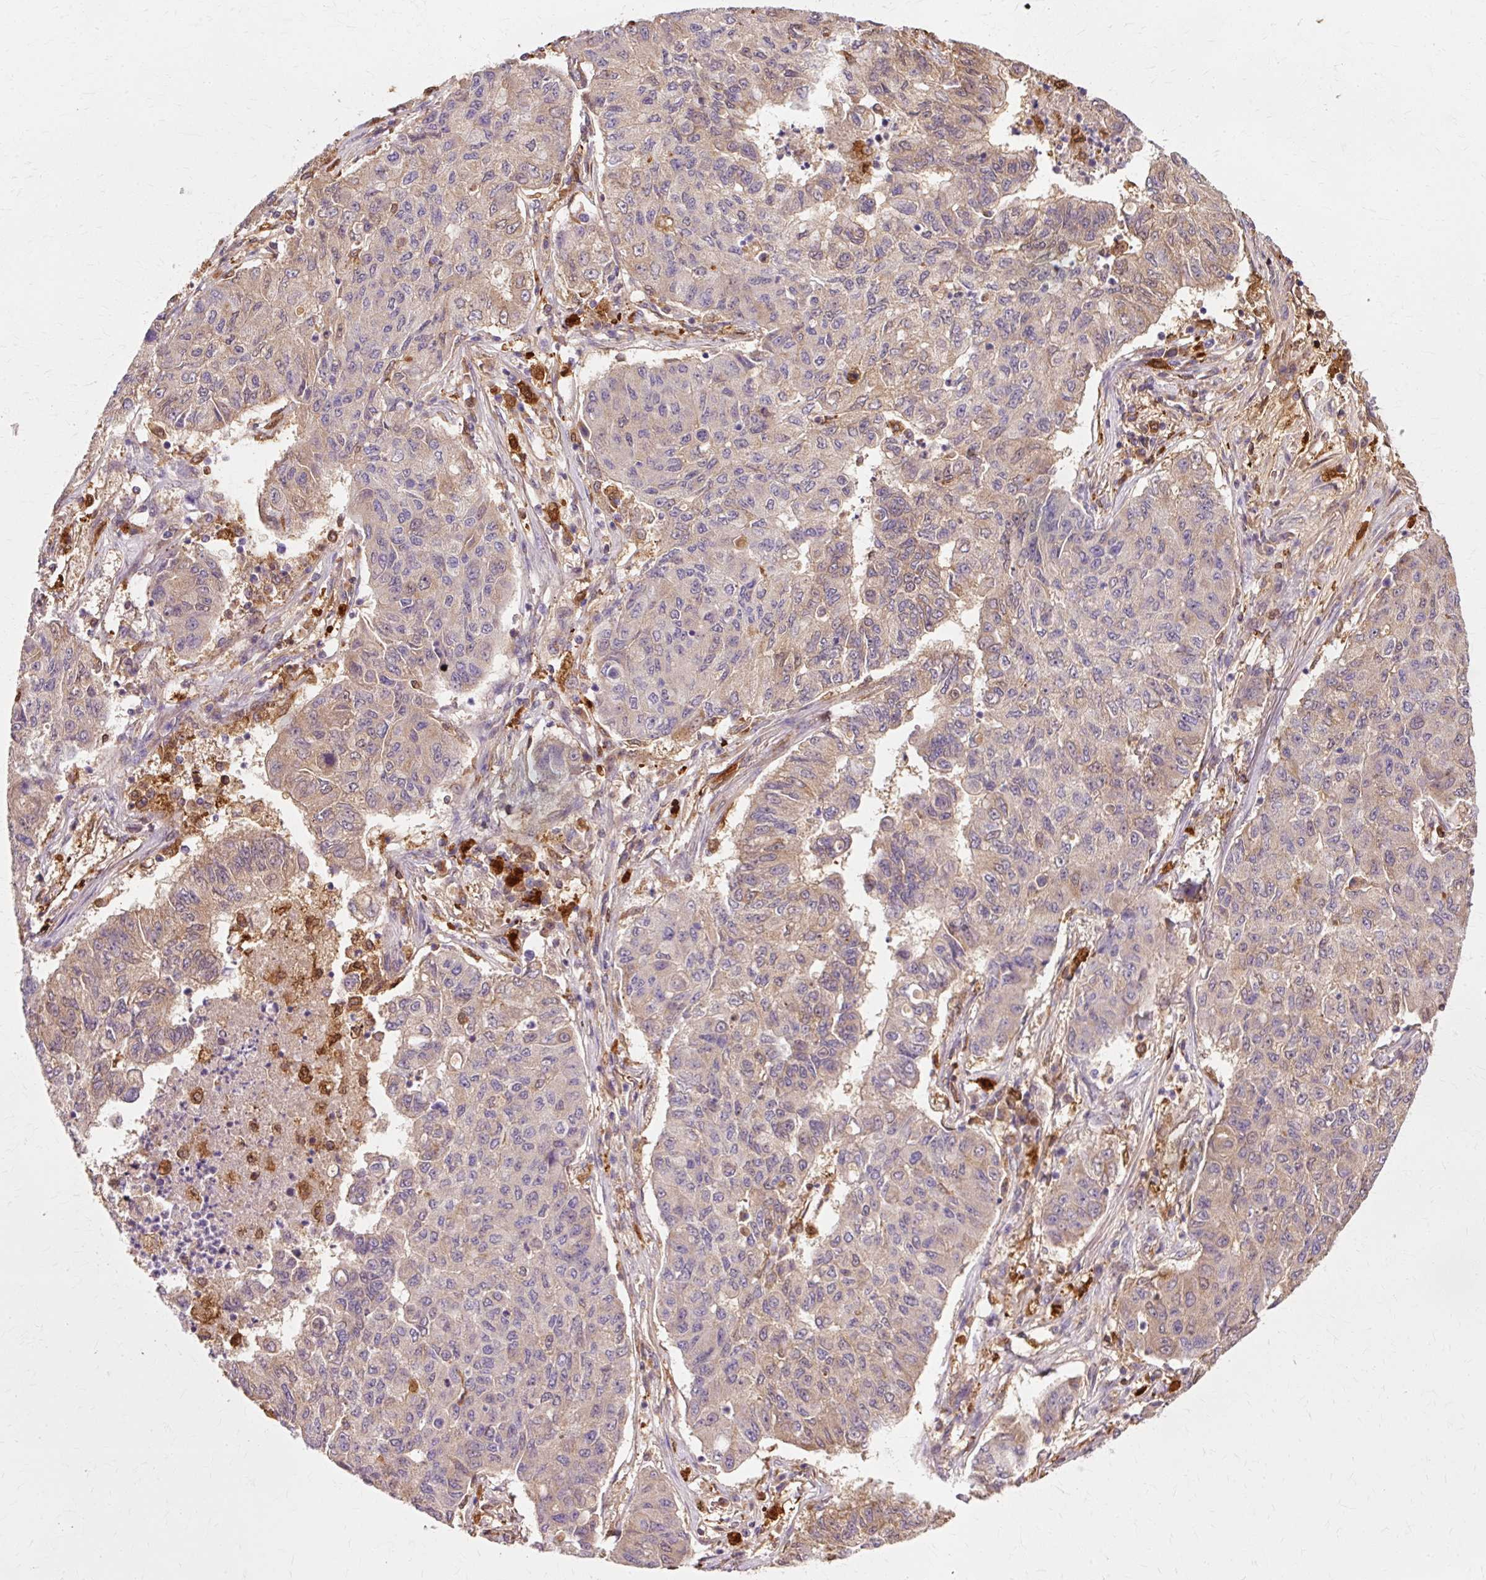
{"staining": {"intensity": "weak", "quantity": "25%-75%", "location": "cytoplasmic/membranous"}, "tissue": "lung cancer", "cell_type": "Tumor cells", "image_type": "cancer", "snomed": [{"axis": "morphology", "description": "Squamous cell carcinoma, NOS"}, {"axis": "topography", "description": "Lung"}], "caption": "Lung cancer tissue exhibits weak cytoplasmic/membranous staining in about 25%-75% of tumor cells Nuclei are stained in blue.", "gene": "GPX1", "patient": {"sex": "male", "age": 74}}